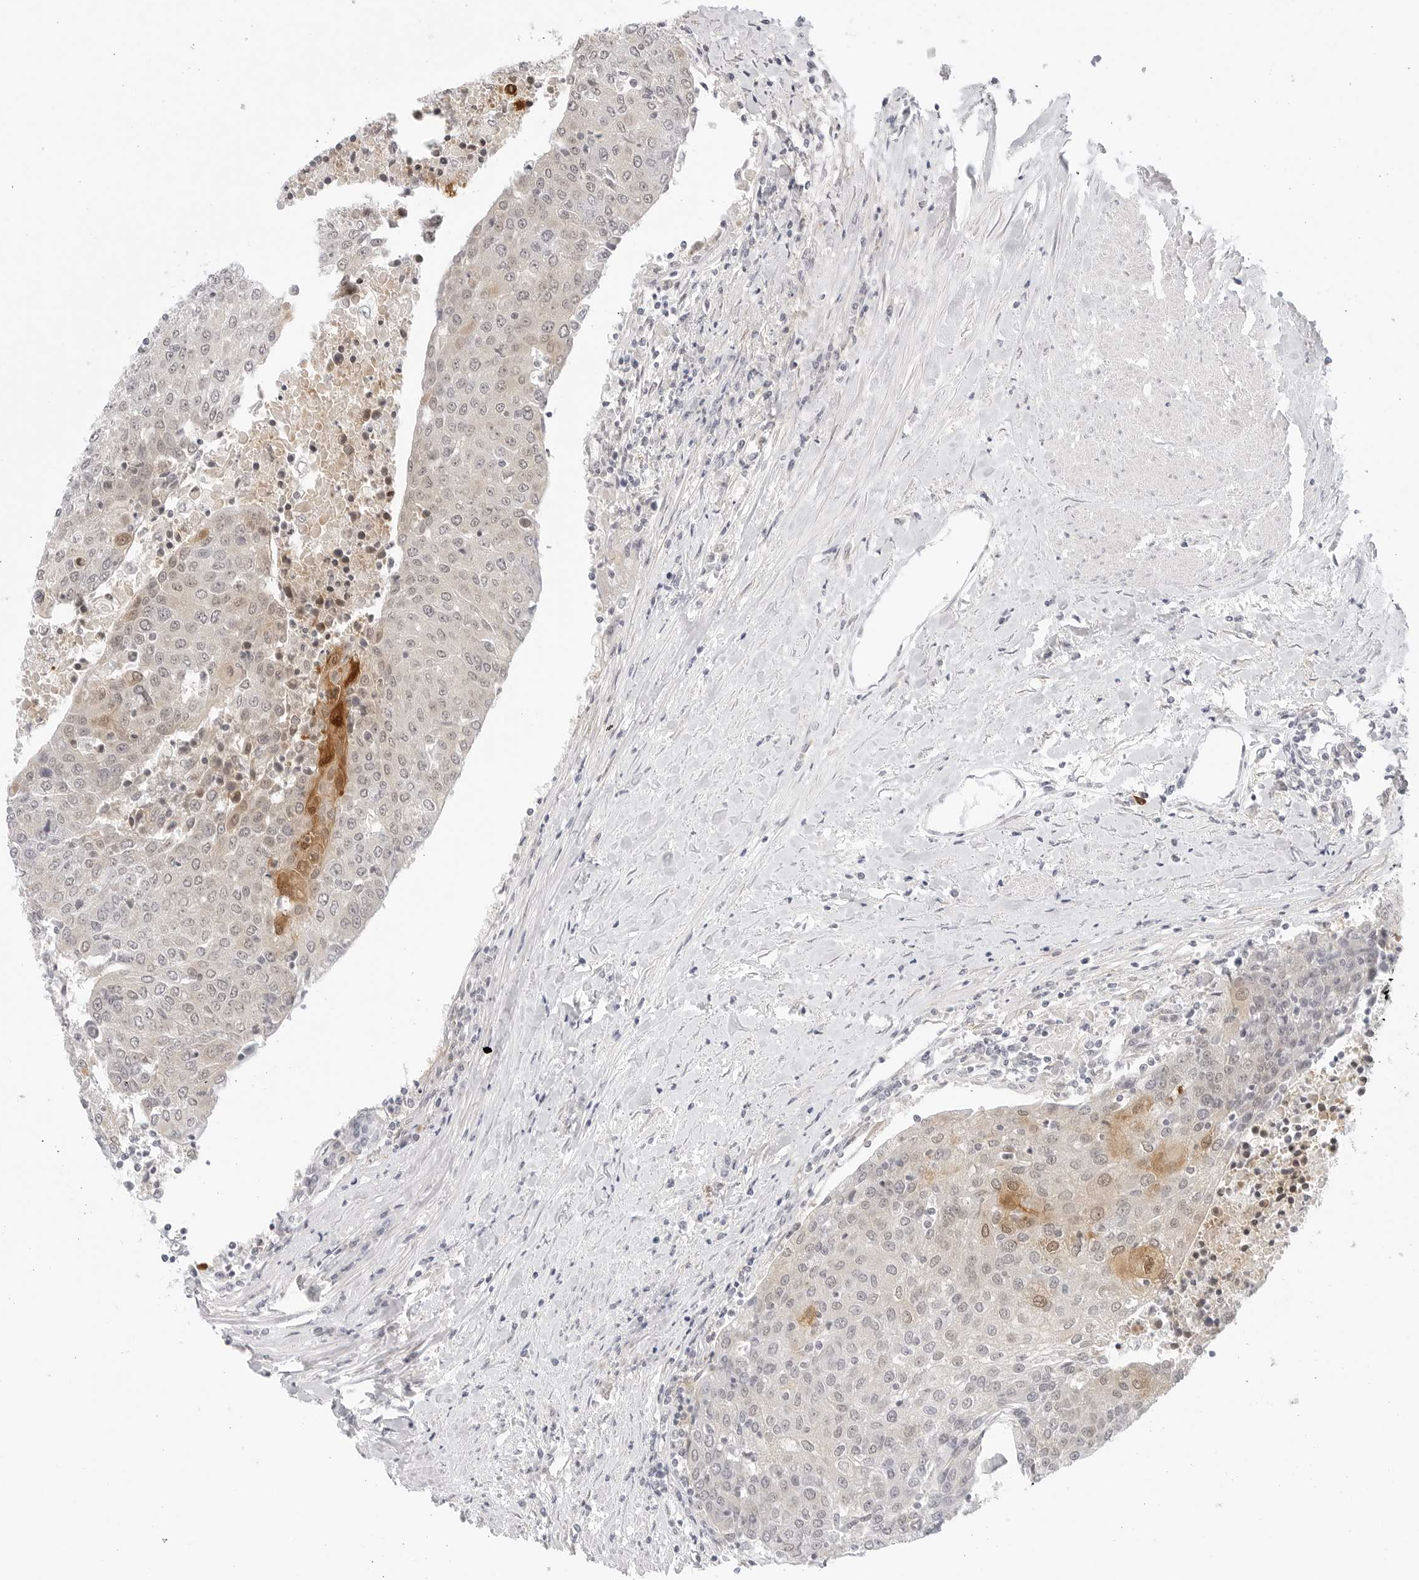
{"staining": {"intensity": "moderate", "quantity": "<25%", "location": "cytoplasmic/membranous,nuclear"}, "tissue": "urothelial cancer", "cell_type": "Tumor cells", "image_type": "cancer", "snomed": [{"axis": "morphology", "description": "Urothelial carcinoma, High grade"}, {"axis": "topography", "description": "Urinary bladder"}], "caption": "Immunohistochemical staining of urothelial cancer demonstrates low levels of moderate cytoplasmic/membranous and nuclear staining in approximately <25% of tumor cells. (Stains: DAB (3,3'-diaminobenzidine) in brown, nuclei in blue, Microscopy: brightfield microscopy at high magnification).", "gene": "TCP1", "patient": {"sex": "female", "age": 85}}